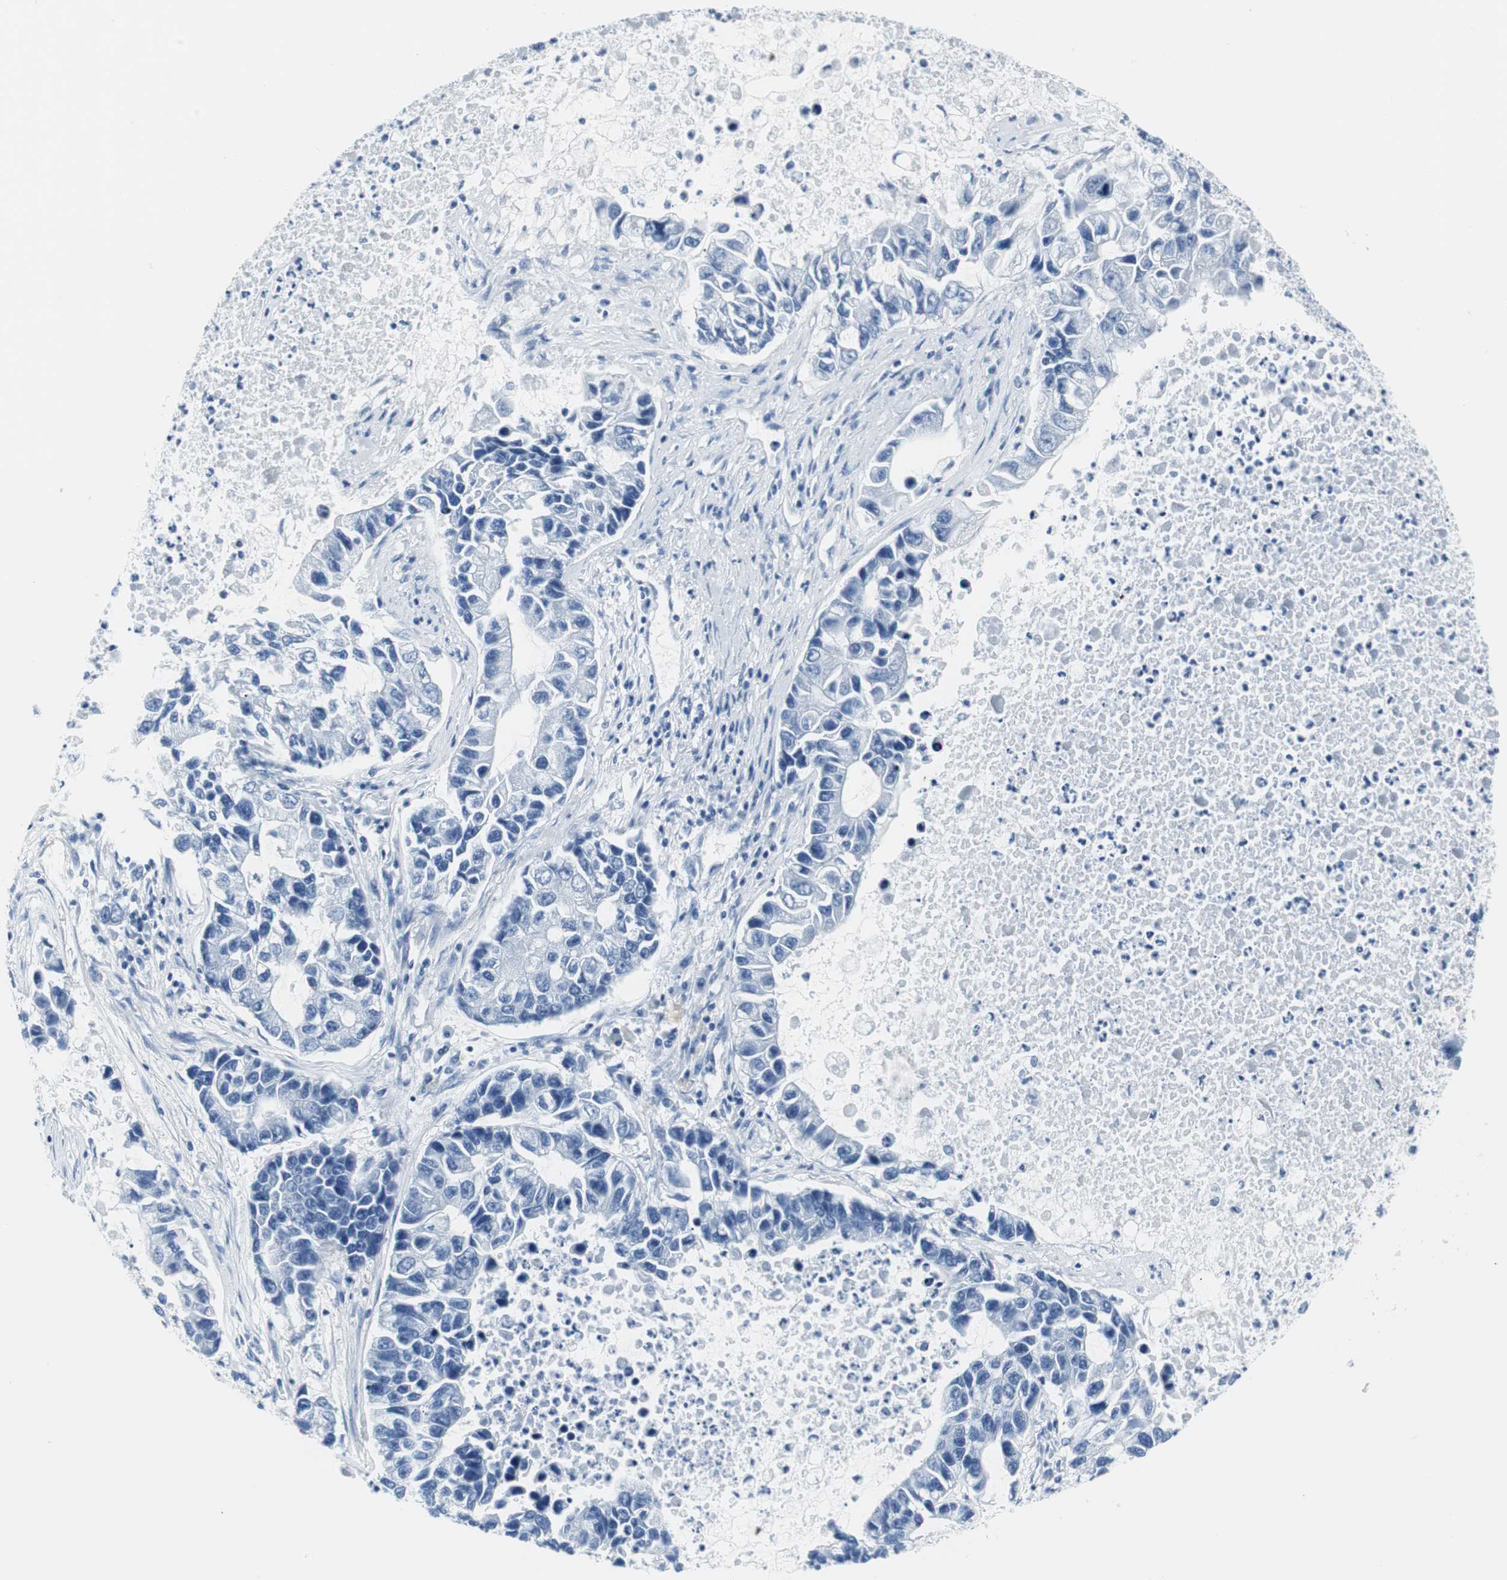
{"staining": {"intensity": "negative", "quantity": "none", "location": "none"}, "tissue": "lung cancer", "cell_type": "Tumor cells", "image_type": "cancer", "snomed": [{"axis": "morphology", "description": "Adenocarcinoma, NOS"}, {"axis": "topography", "description": "Lung"}], "caption": "DAB (3,3'-diaminobenzidine) immunohistochemical staining of lung cancer displays no significant positivity in tumor cells.", "gene": "GAP43", "patient": {"sex": "female", "age": 51}}